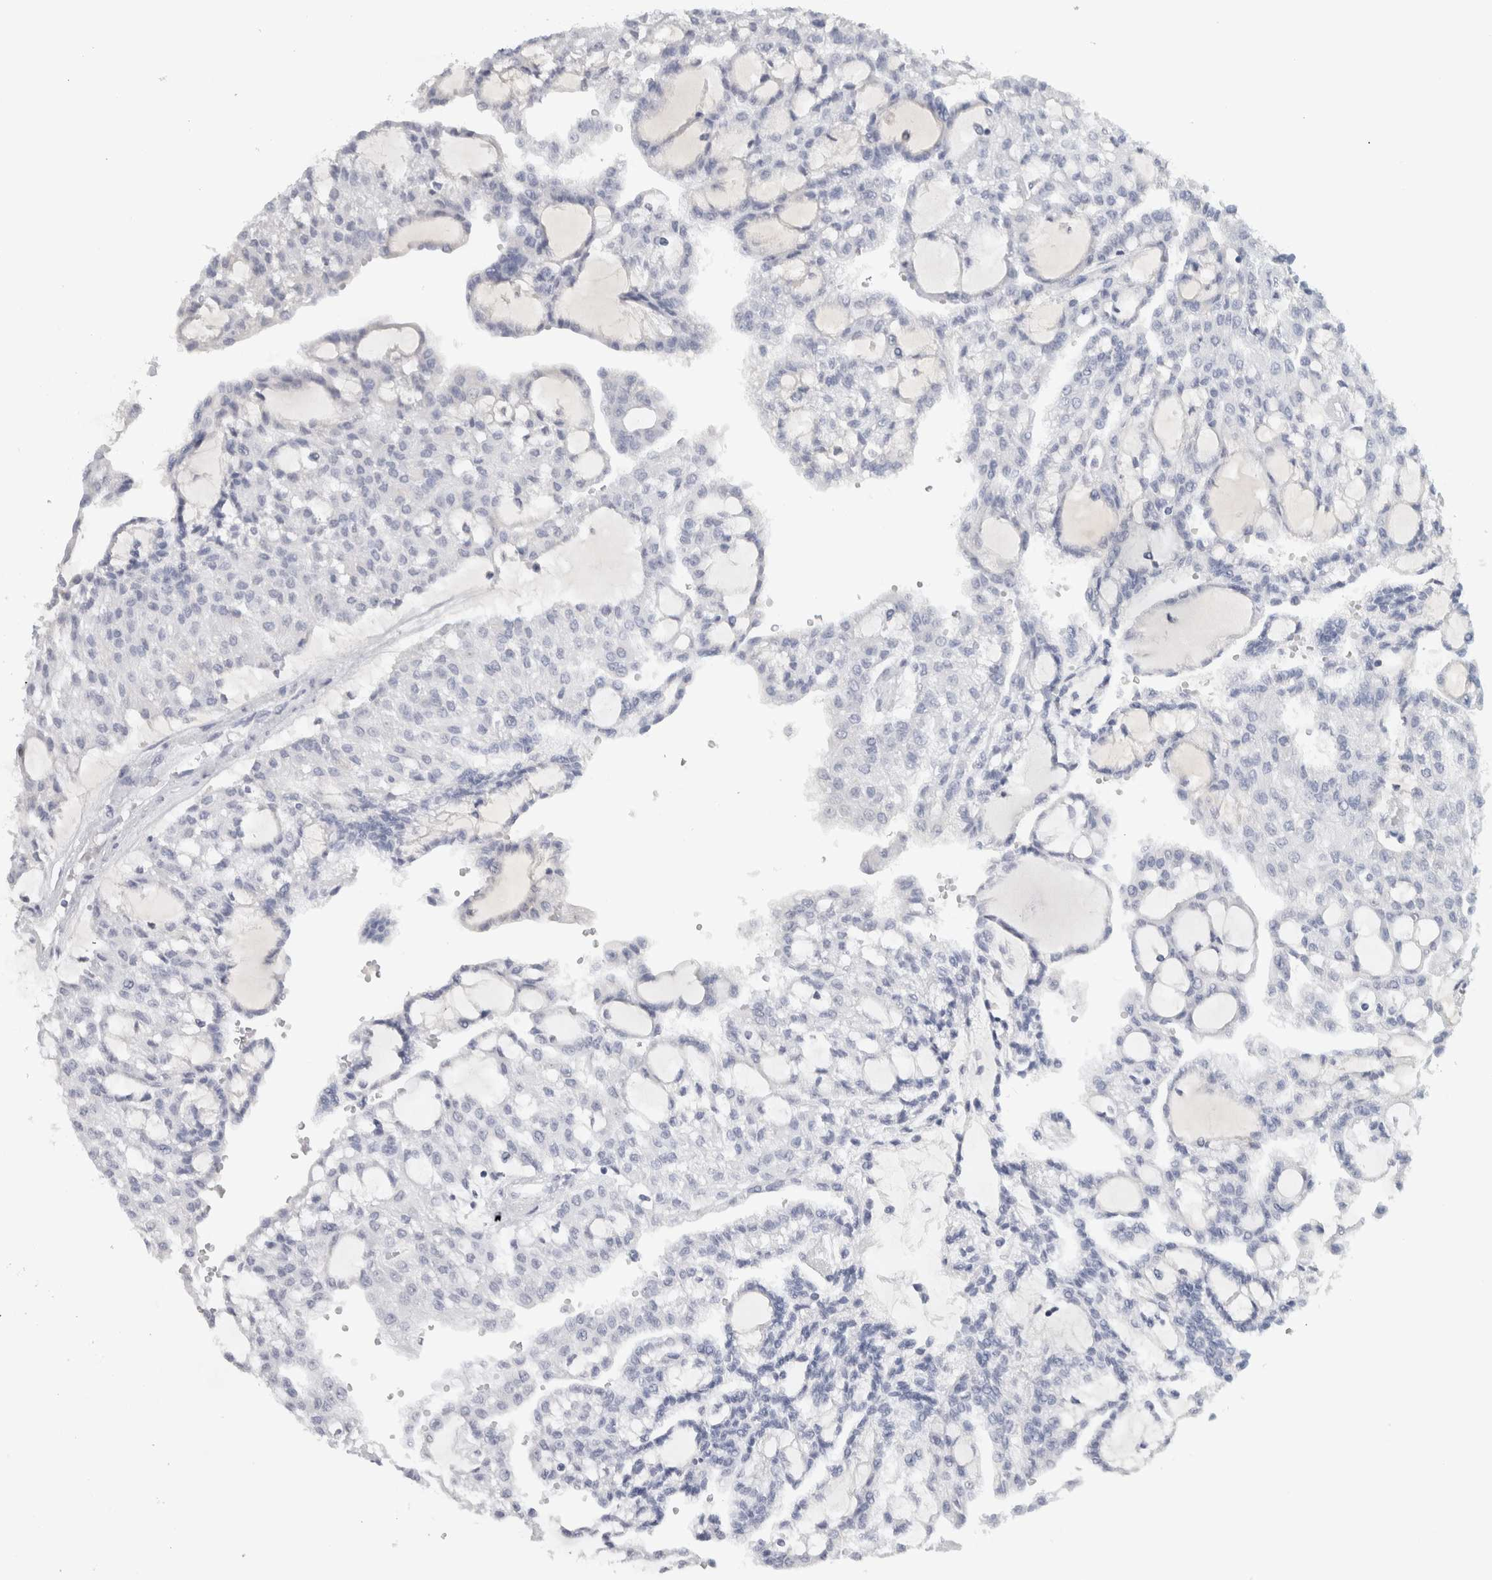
{"staining": {"intensity": "negative", "quantity": "none", "location": "none"}, "tissue": "renal cancer", "cell_type": "Tumor cells", "image_type": "cancer", "snomed": [{"axis": "morphology", "description": "Adenocarcinoma, NOS"}, {"axis": "topography", "description": "Kidney"}], "caption": "Tumor cells show no significant protein staining in renal adenocarcinoma.", "gene": "TSPAN8", "patient": {"sex": "male", "age": 63}}